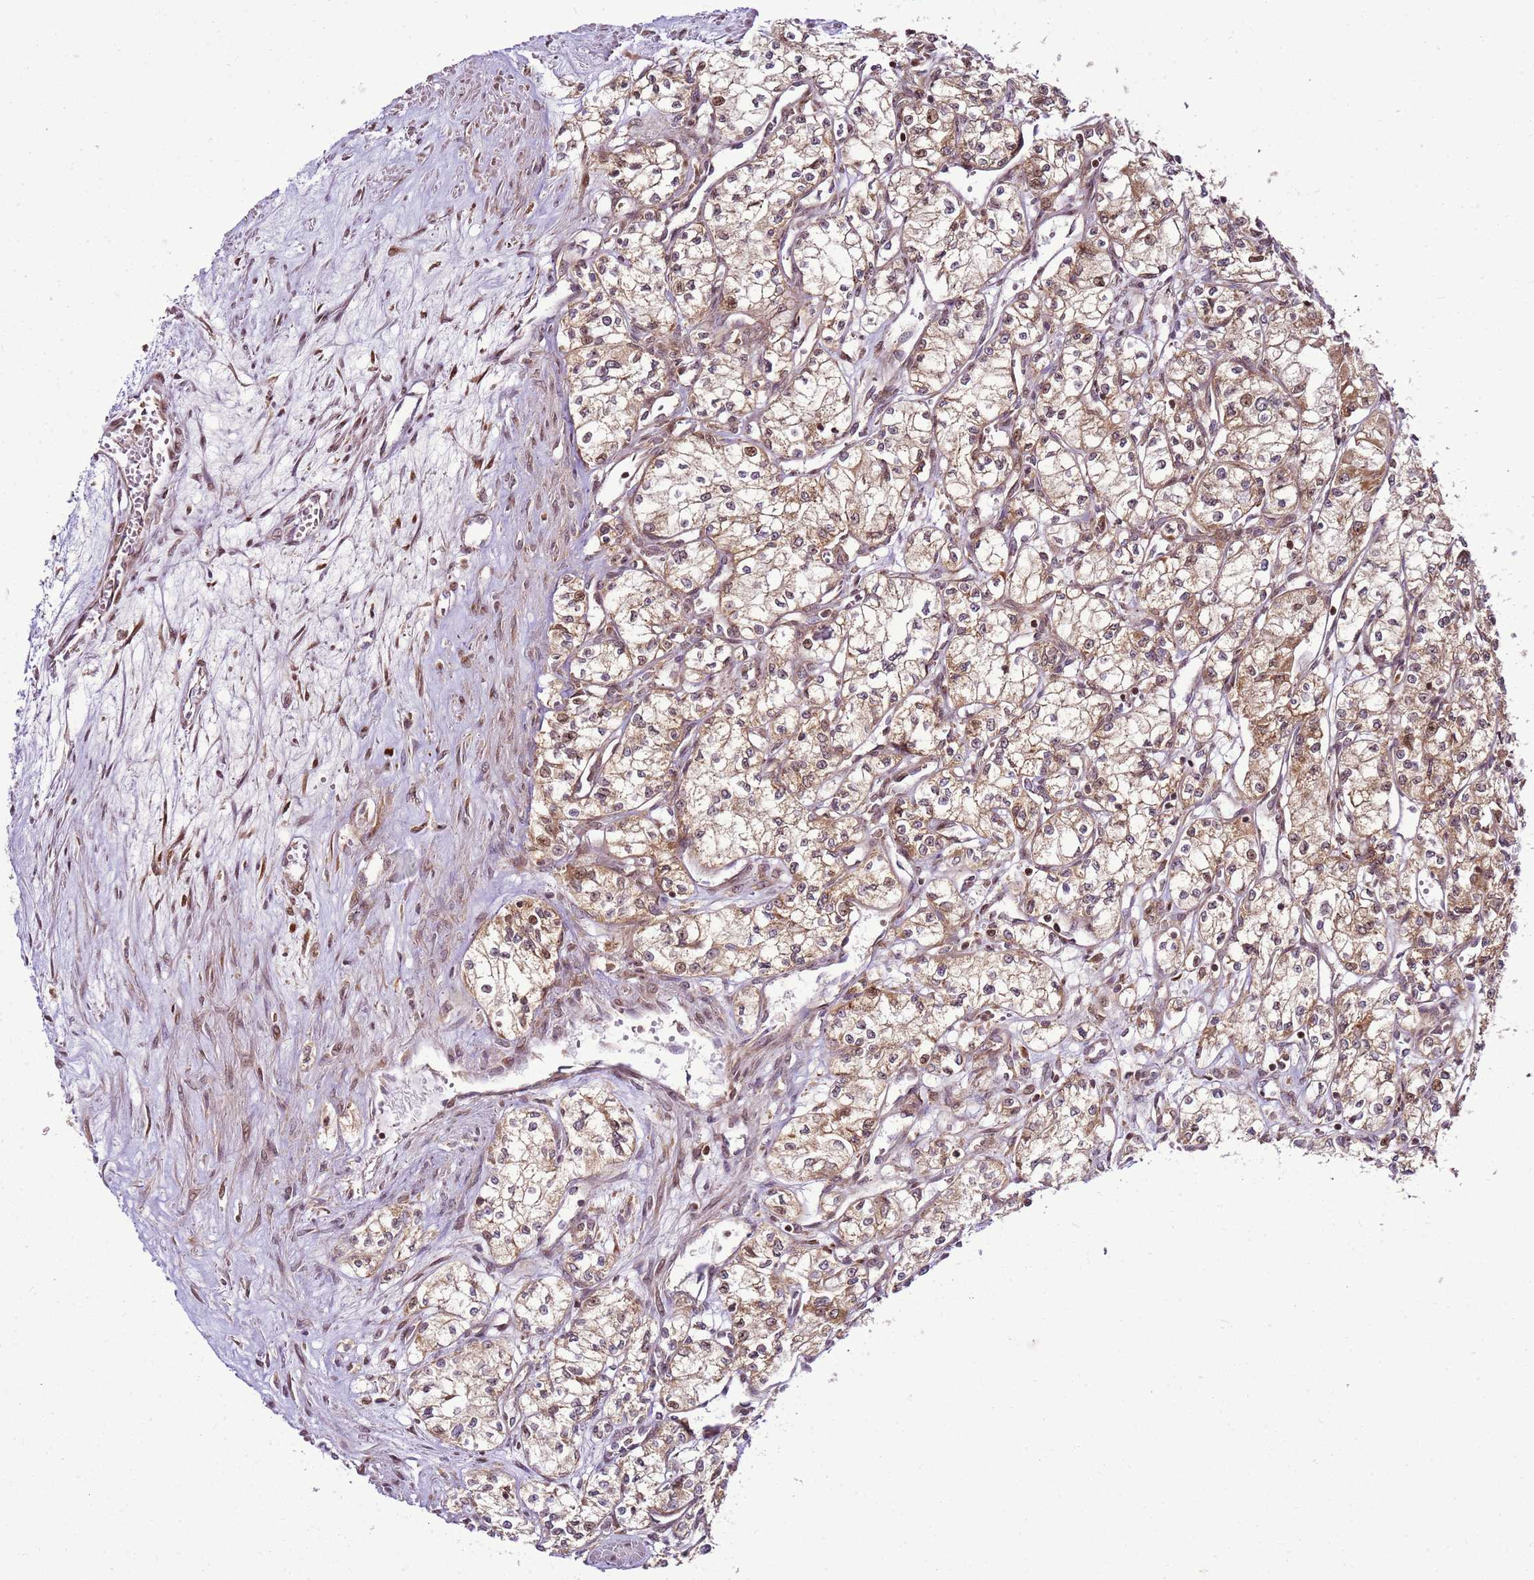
{"staining": {"intensity": "moderate", "quantity": ">75%", "location": "cytoplasmic/membranous,nuclear"}, "tissue": "renal cancer", "cell_type": "Tumor cells", "image_type": "cancer", "snomed": [{"axis": "morphology", "description": "Adenocarcinoma, NOS"}, {"axis": "topography", "description": "Kidney"}], "caption": "Immunohistochemical staining of human renal cancer reveals medium levels of moderate cytoplasmic/membranous and nuclear protein positivity in approximately >75% of tumor cells.", "gene": "RASA3", "patient": {"sex": "male", "age": 59}}